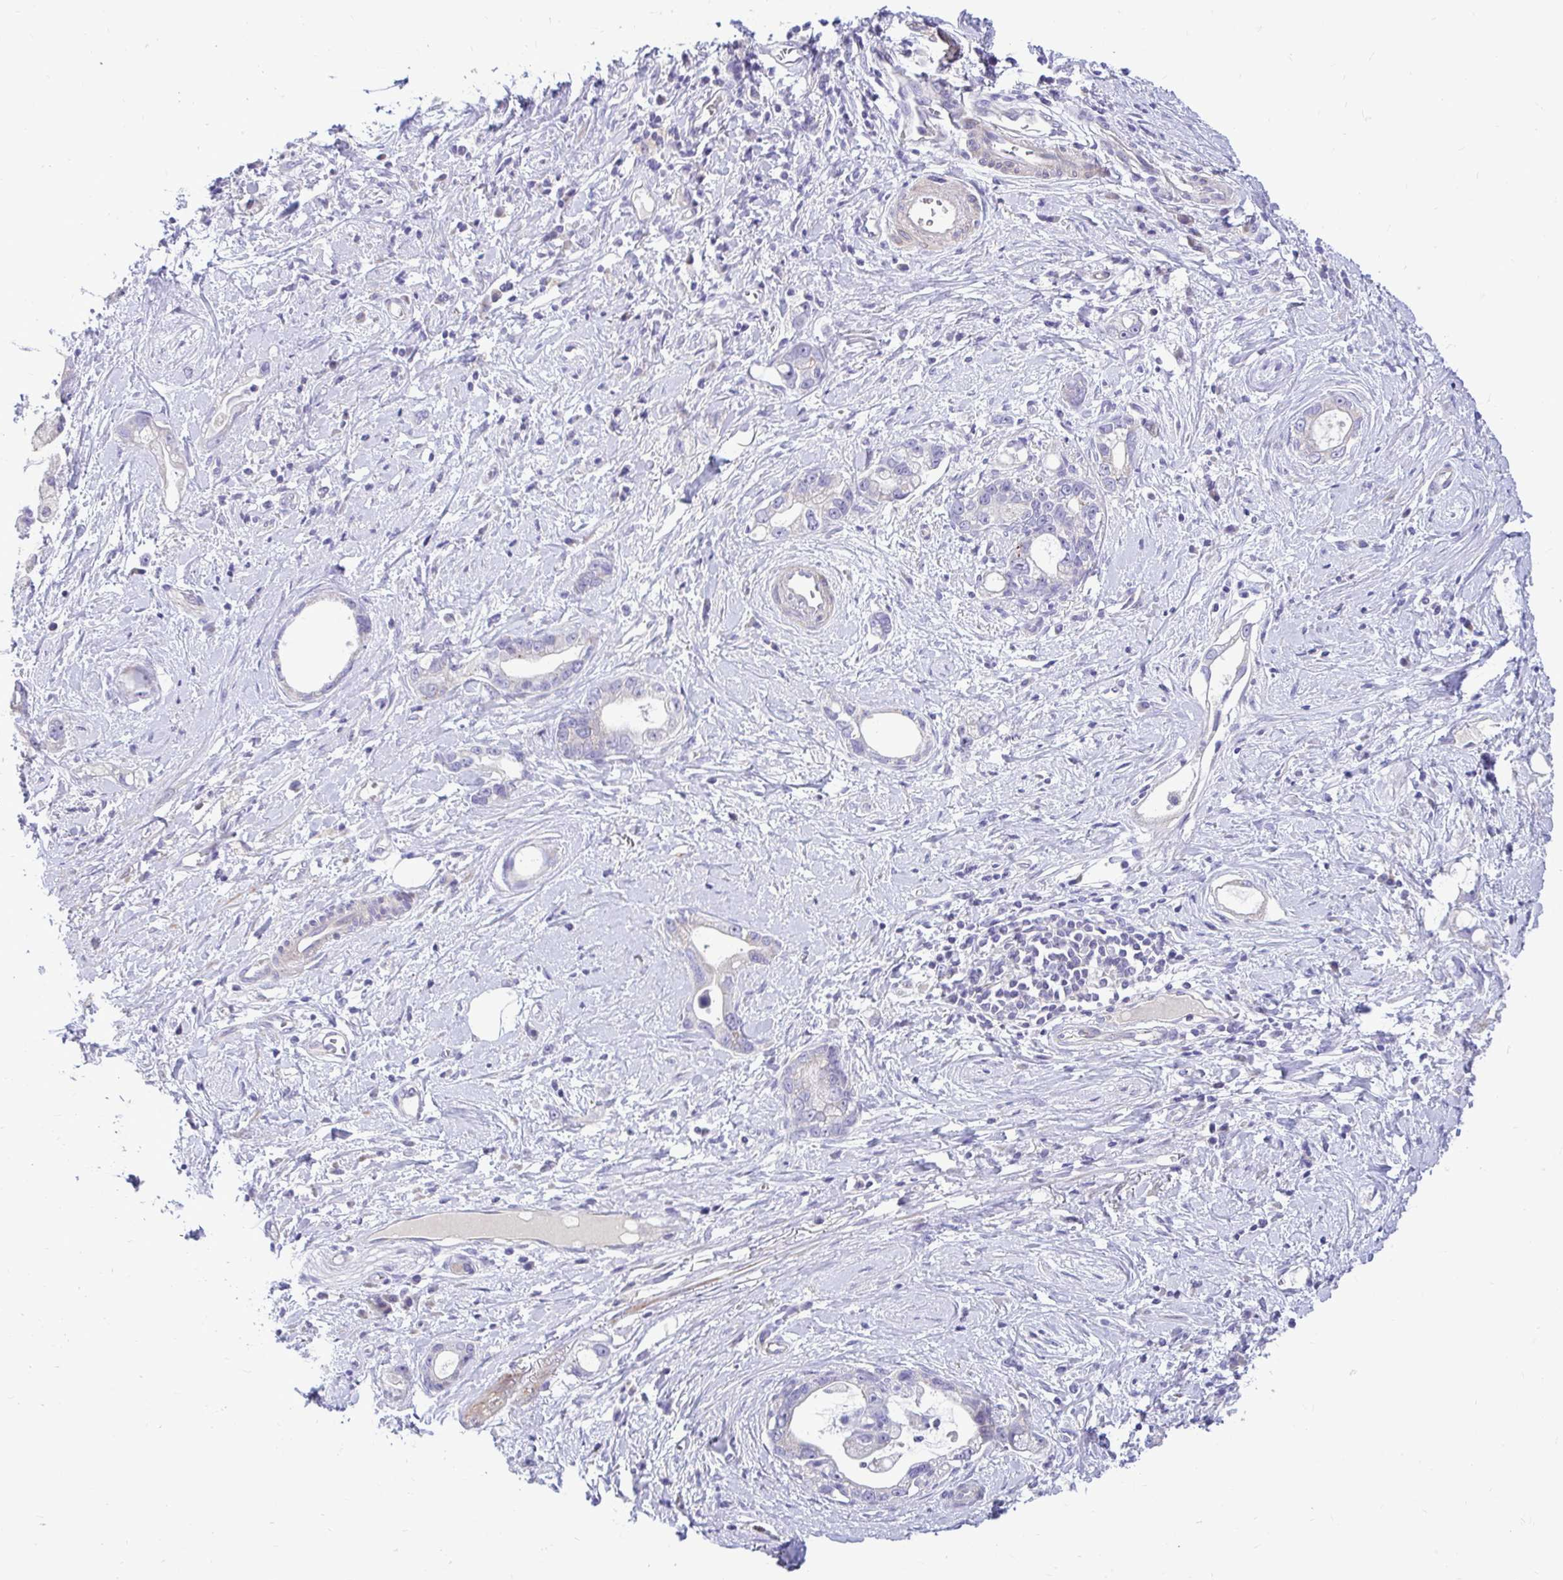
{"staining": {"intensity": "negative", "quantity": "none", "location": "none"}, "tissue": "stomach cancer", "cell_type": "Tumor cells", "image_type": "cancer", "snomed": [{"axis": "morphology", "description": "Adenocarcinoma, NOS"}, {"axis": "topography", "description": "Stomach"}], "caption": "High magnification brightfield microscopy of stomach cancer stained with DAB (brown) and counterstained with hematoxylin (blue): tumor cells show no significant positivity. (Stains: DAB (3,3'-diaminobenzidine) immunohistochemistry (IHC) with hematoxylin counter stain, Microscopy: brightfield microscopy at high magnification).", "gene": "PKN3", "patient": {"sex": "male", "age": 55}}